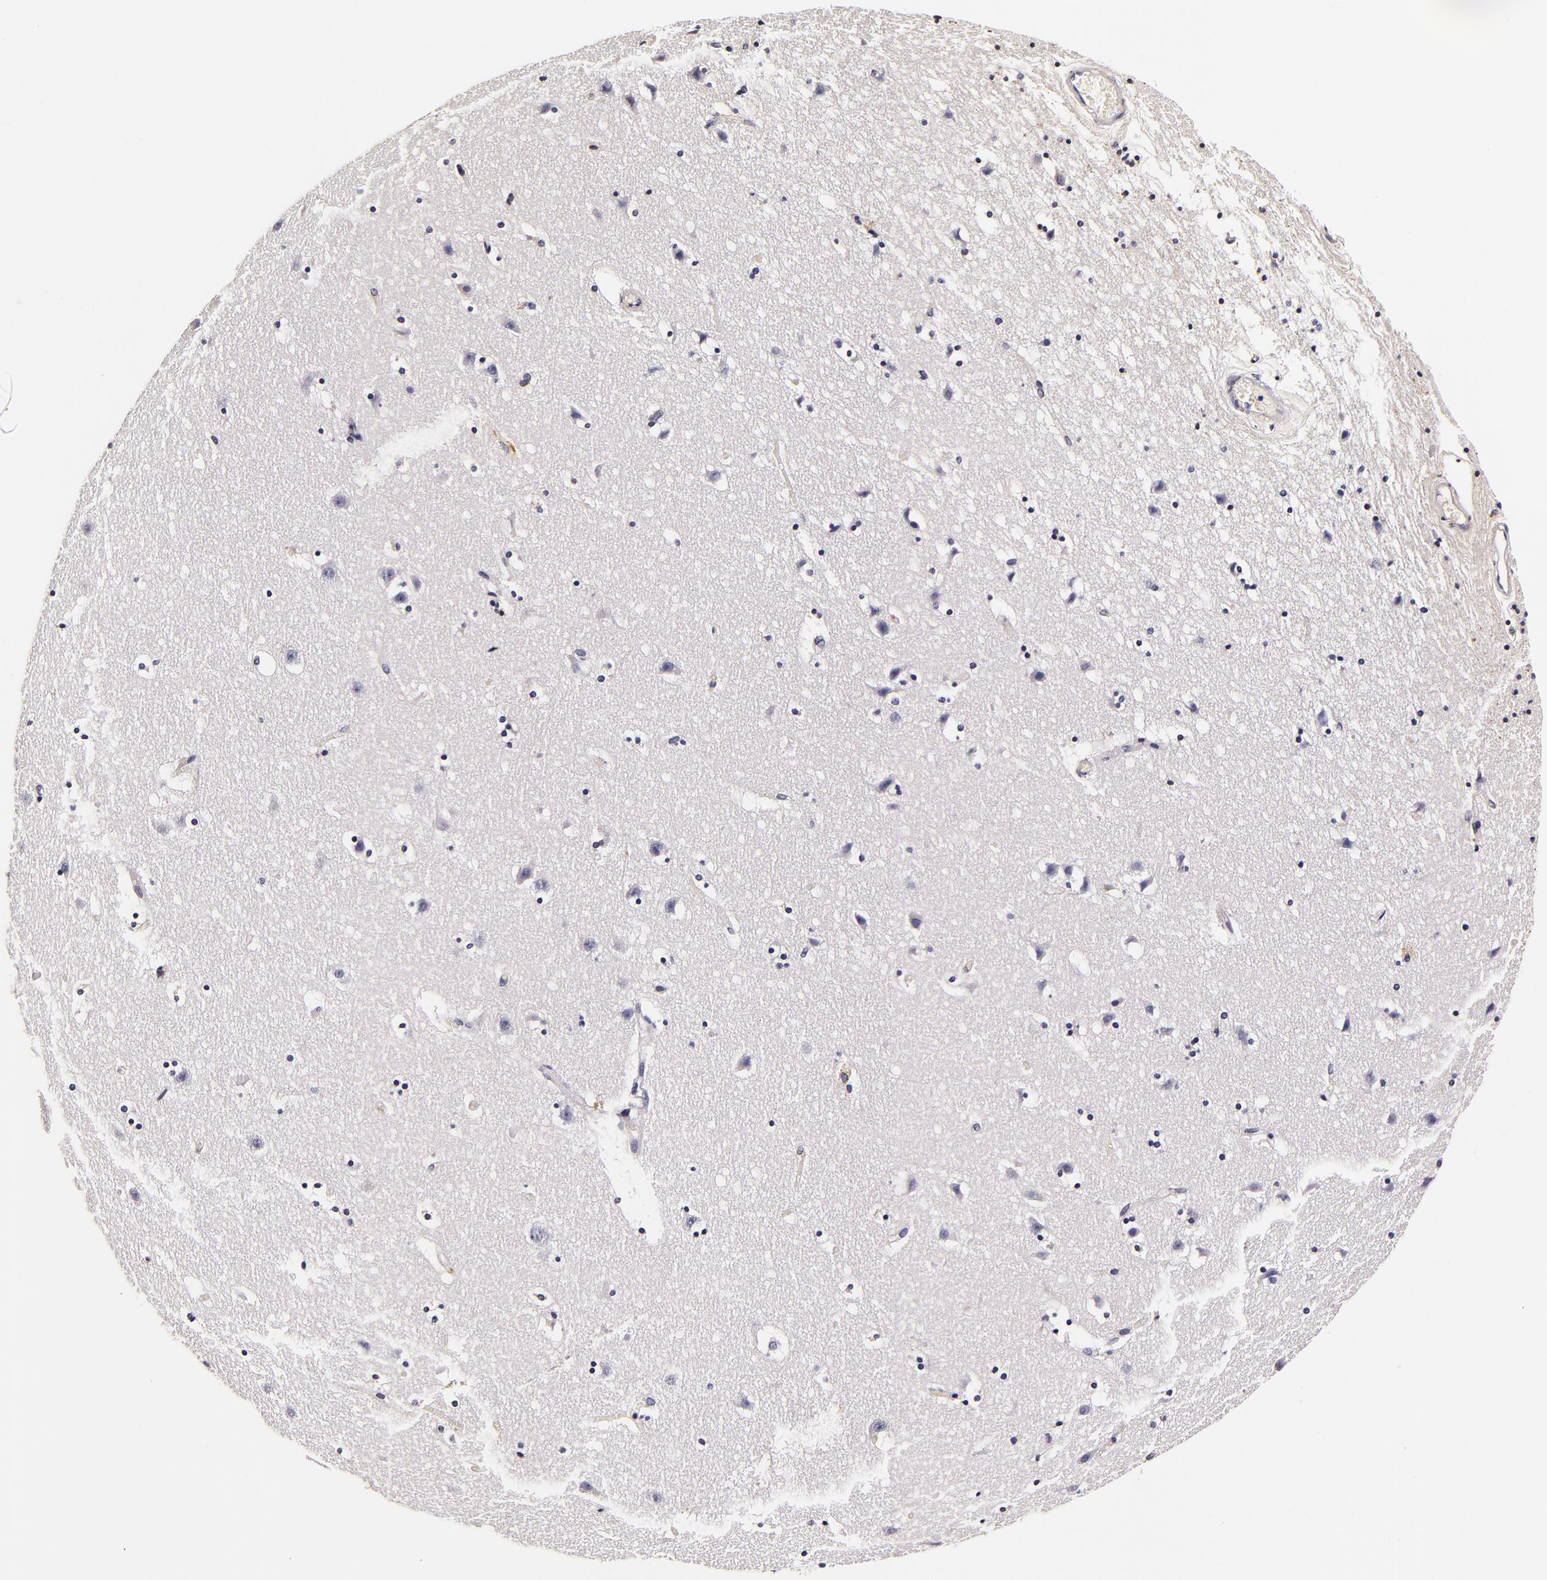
{"staining": {"intensity": "negative", "quantity": "none", "location": "none"}, "tissue": "caudate", "cell_type": "Glial cells", "image_type": "normal", "snomed": [{"axis": "morphology", "description": "Normal tissue, NOS"}, {"axis": "topography", "description": "Lateral ventricle wall"}], "caption": "Normal caudate was stained to show a protein in brown. There is no significant expression in glial cells. Nuclei are stained in blue.", "gene": "LGALS3BP", "patient": {"sex": "male", "age": 45}}